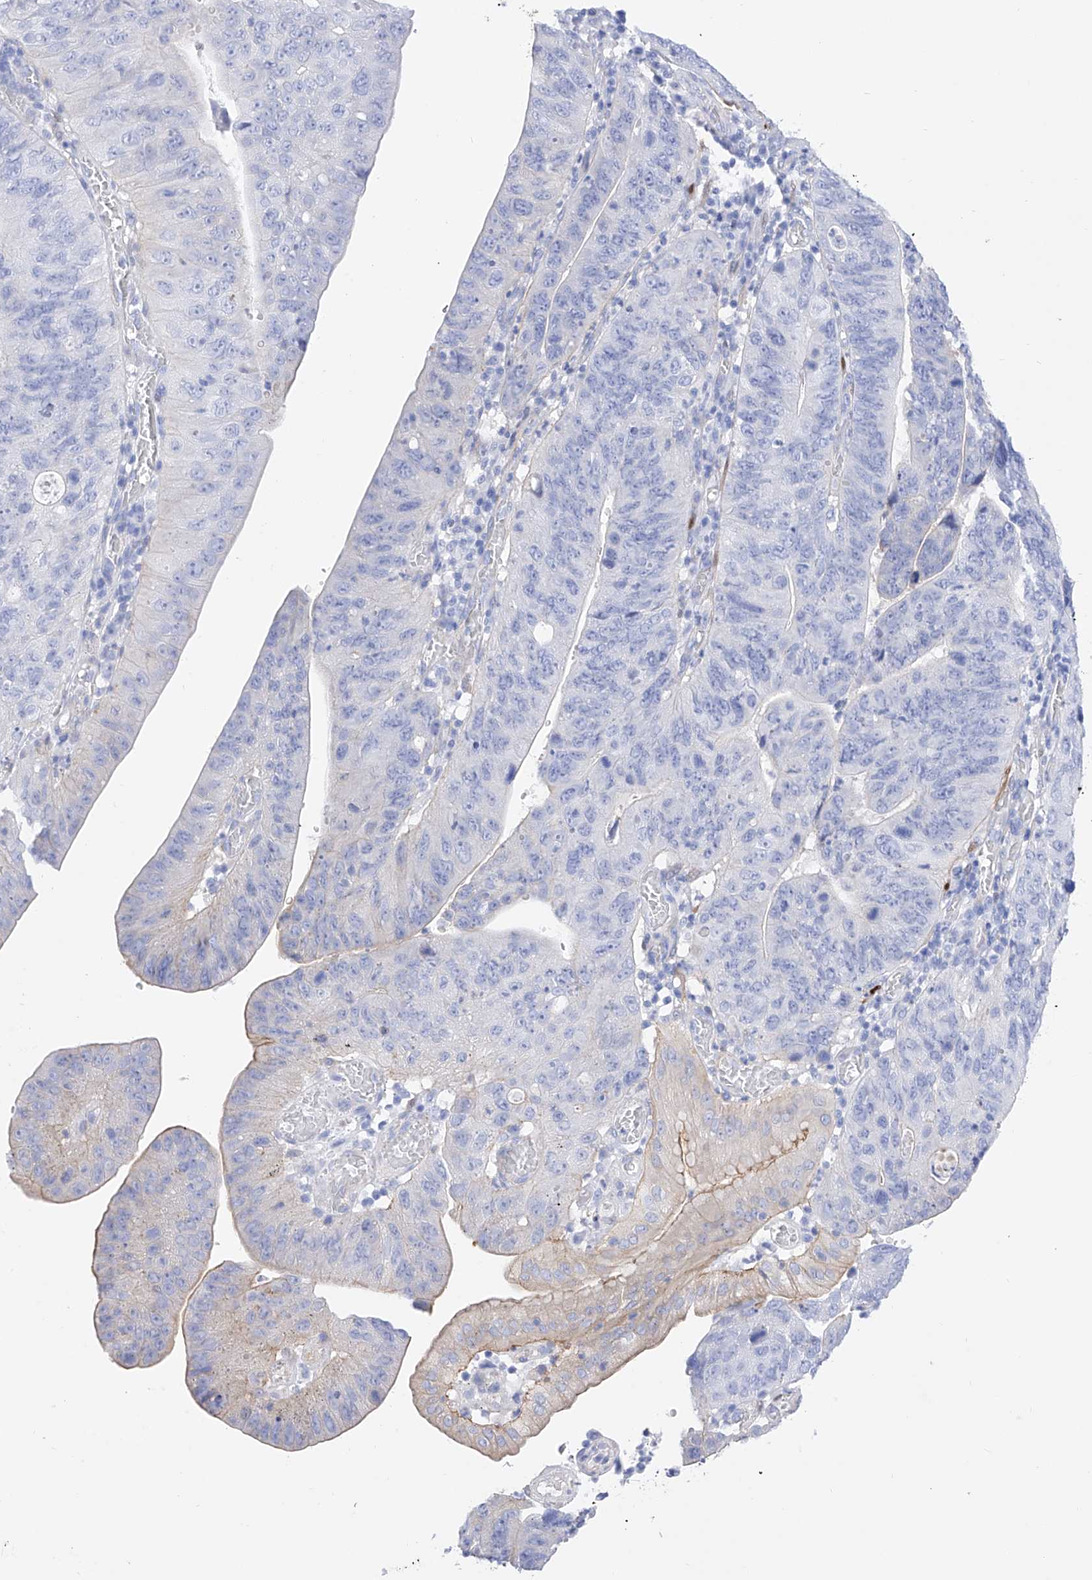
{"staining": {"intensity": "weak", "quantity": "<25%", "location": "cytoplasmic/membranous"}, "tissue": "stomach cancer", "cell_type": "Tumor cells", "image_type": "cancer", "snomed": [{"axis": "morphology", "description": "Adenocarcinoma, NOS"}, {"axis": "topography", "description": "Stomach"}], "caption": "This is a image of immunohistochemistry (IHC) staining of stomach cancer (adenocarcinoma), which shows no staining in tumor cells.", "gene": "TRPC7", "patient": {"sex": "female", "age": 59}}